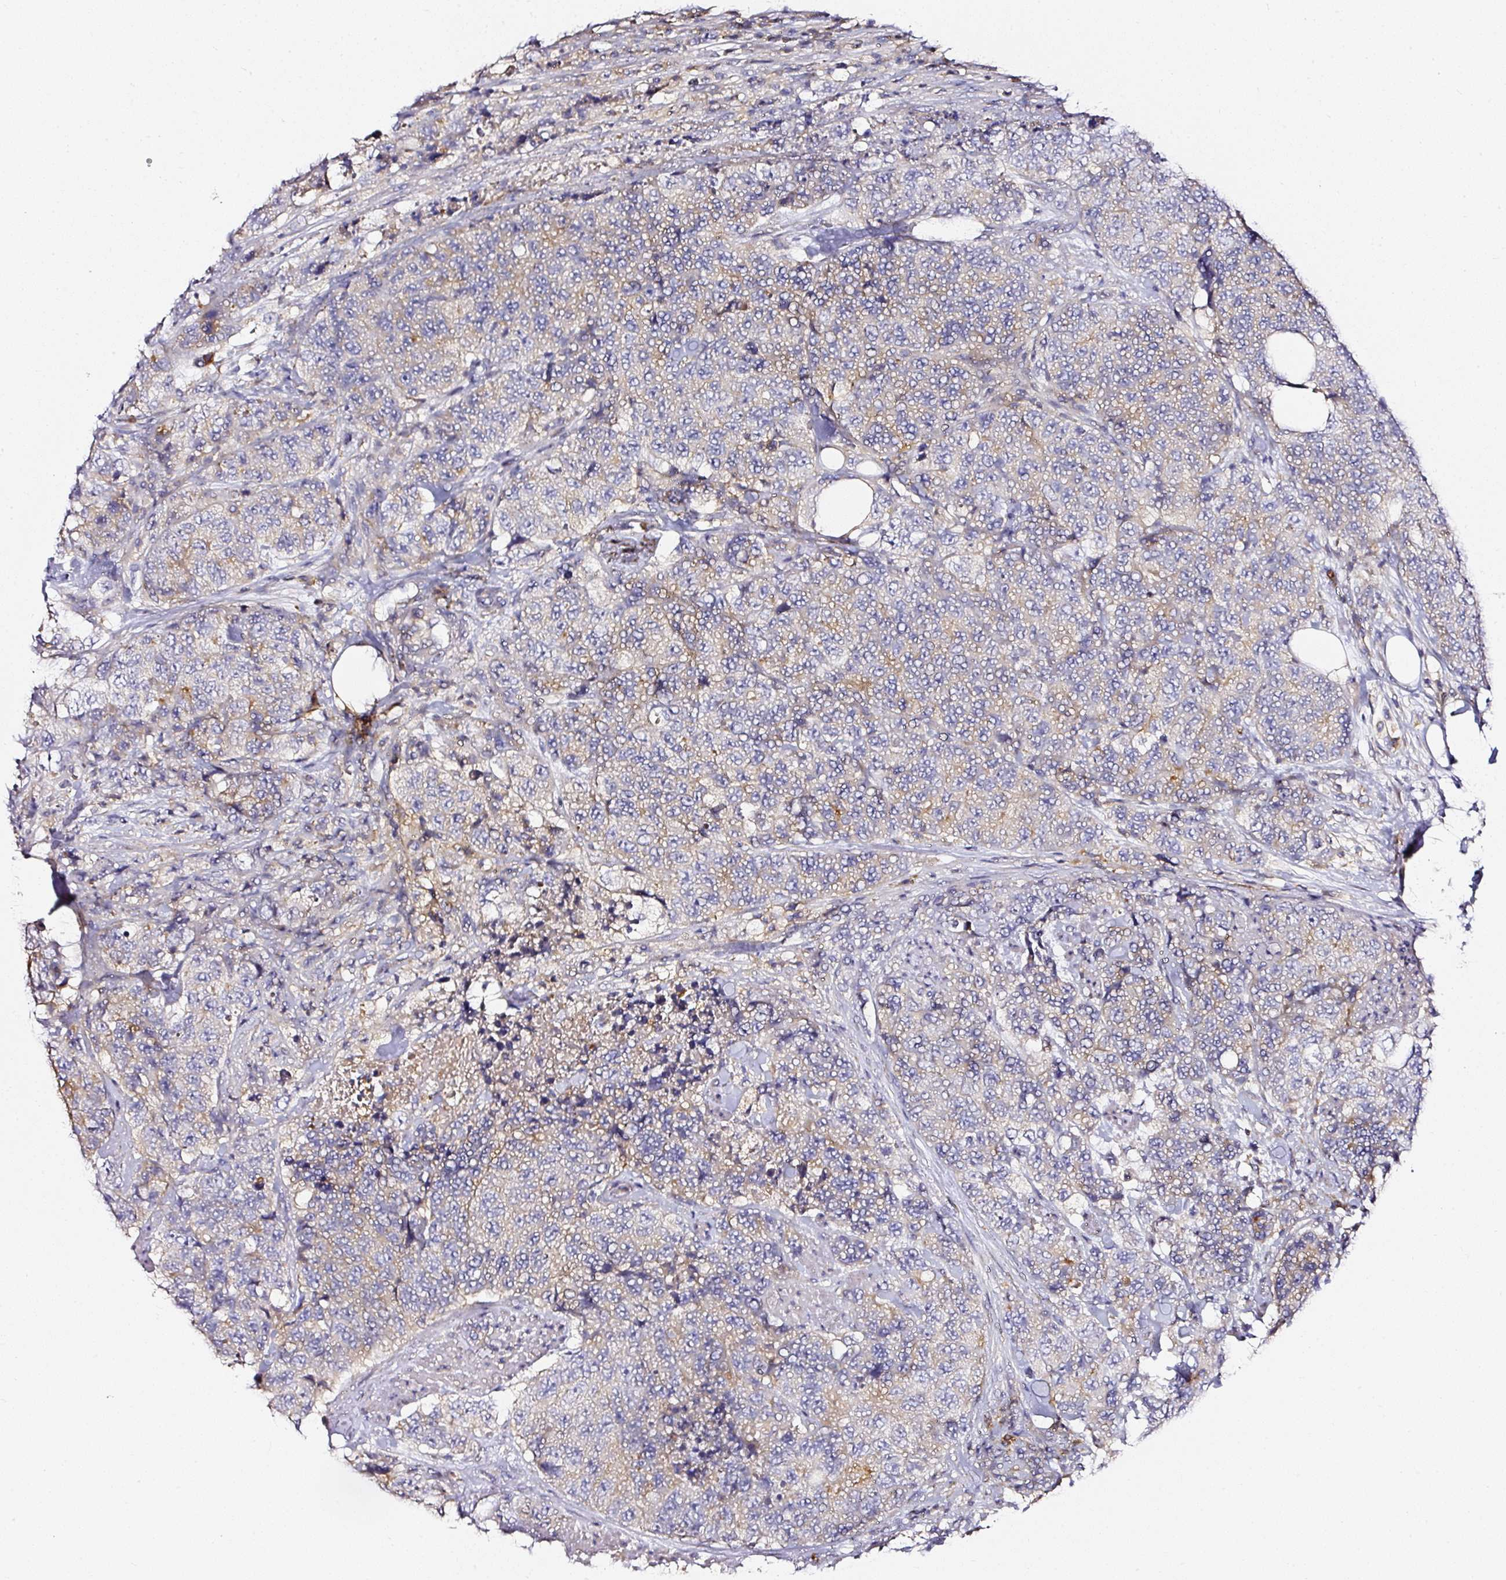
{"staining": {"intensity": "negative", "quantity": "none", "location": "none"}, "tissue": "urothelial cancer", "cell_type": "Tumor cells", "image_type": "cancer", "snomed": [{"axis": "morphology", "description": "Urothelial carcinoma, High grade"}, {"axis": "topography", "description": "Urinary bladder"}], "caption": "The photomicrograph displays no staining of tumor cells in high-grade urothelial carcinoma.", "gene": "CD47", "patient": {"sex": "female", "age": 78}}